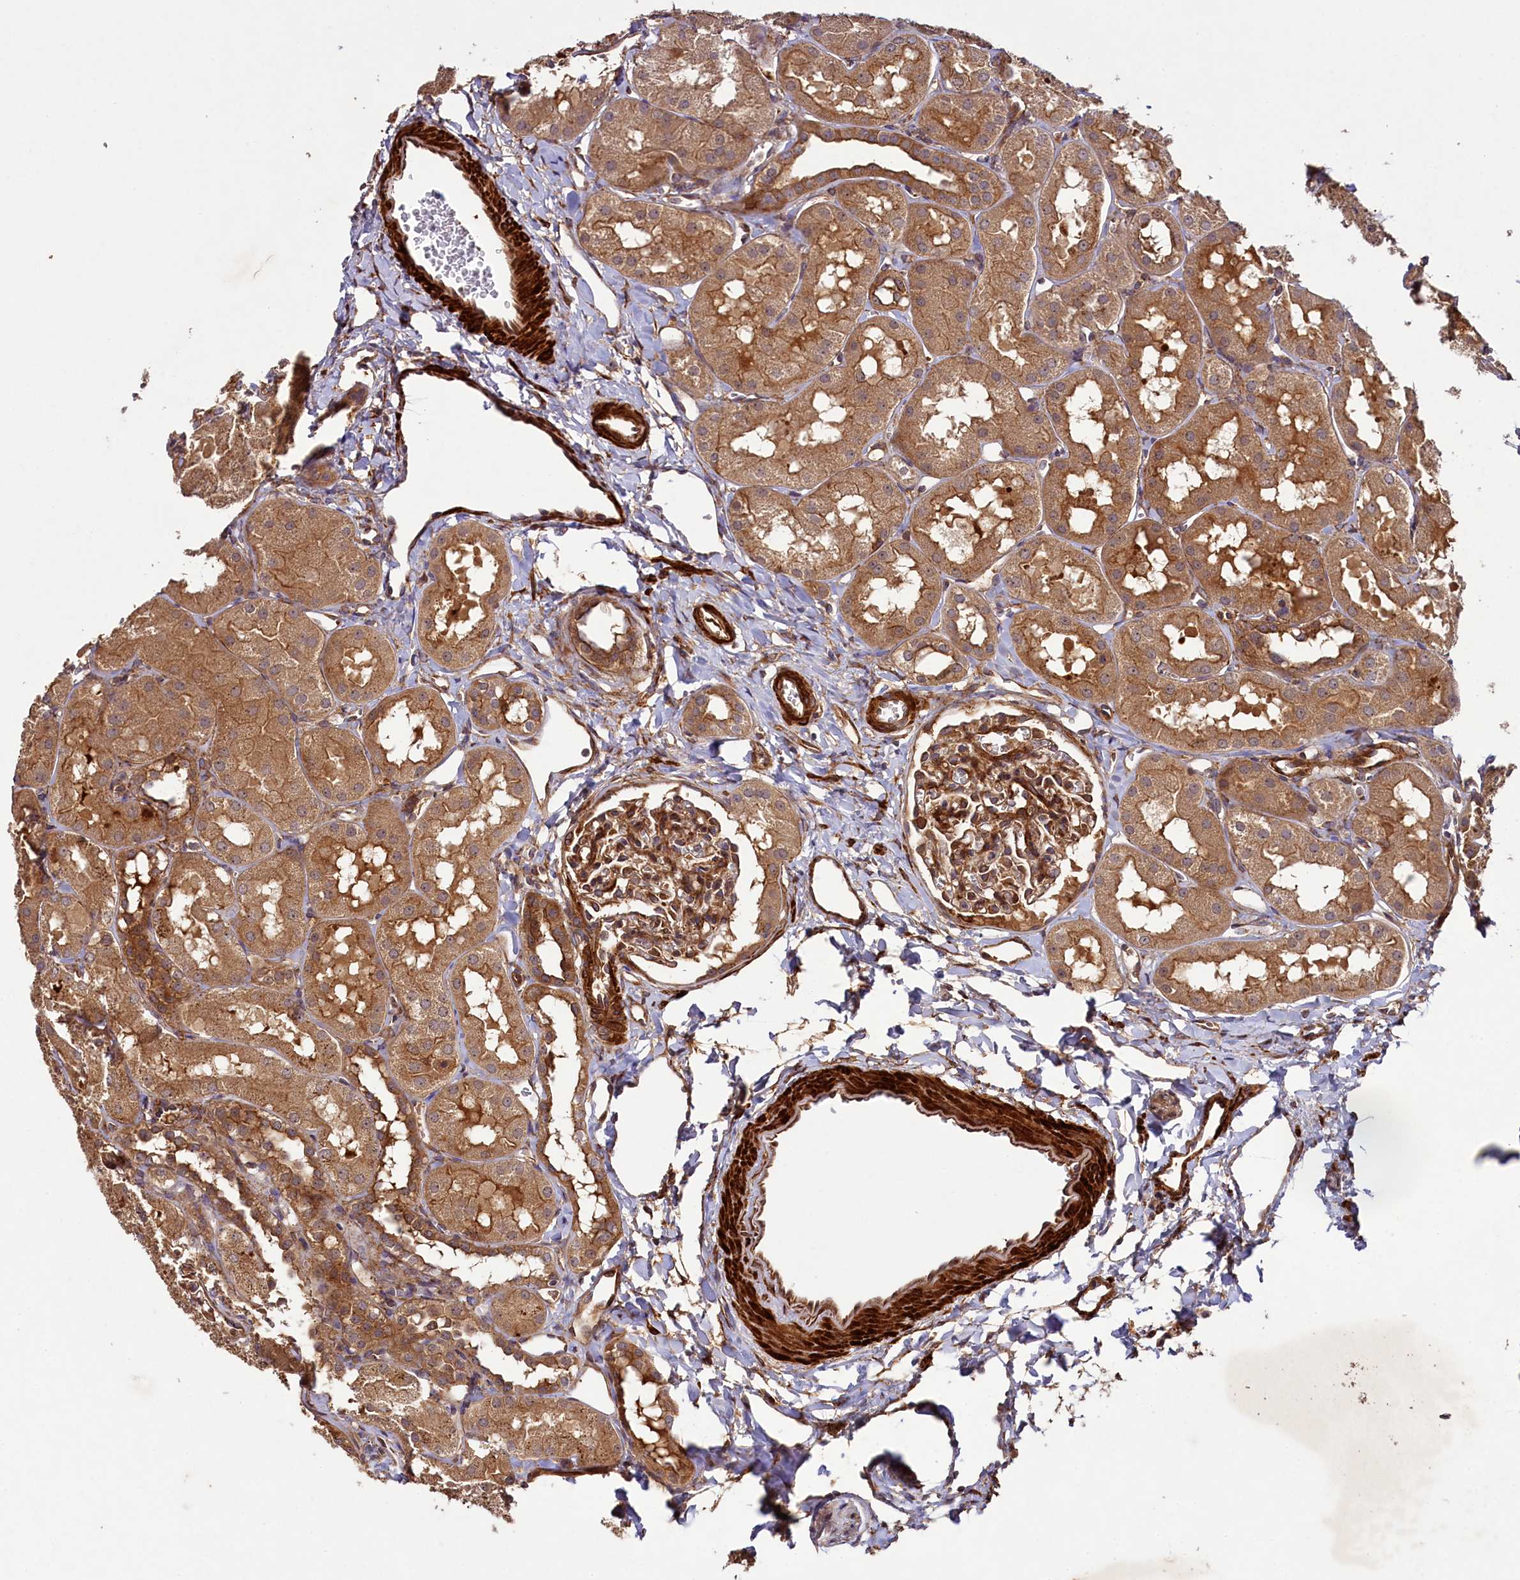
{"staining": {"intensity": "moderate", "quantity": ">75%", "location": "cytoplasmic/membranous"}, "tissue": "kidney", "cell_type": "Cells in glomeruli", "image_type": "normal", "snomed": [{"axis": "morphology", "description": "Normal tissue, NOS"}, {"axis": "topography", "description": "Kidney"}, {"axis": "topography", "description": "Urinary bladder"}], "caption": "Human kidney stained for a protein (brown) exhibits moderate cytoplasmic/membranous positive expression in approximately >75% of cells in glomeruli.", "gene": "CCDC102A", "patient": {"sex": "male", "age": 16}}